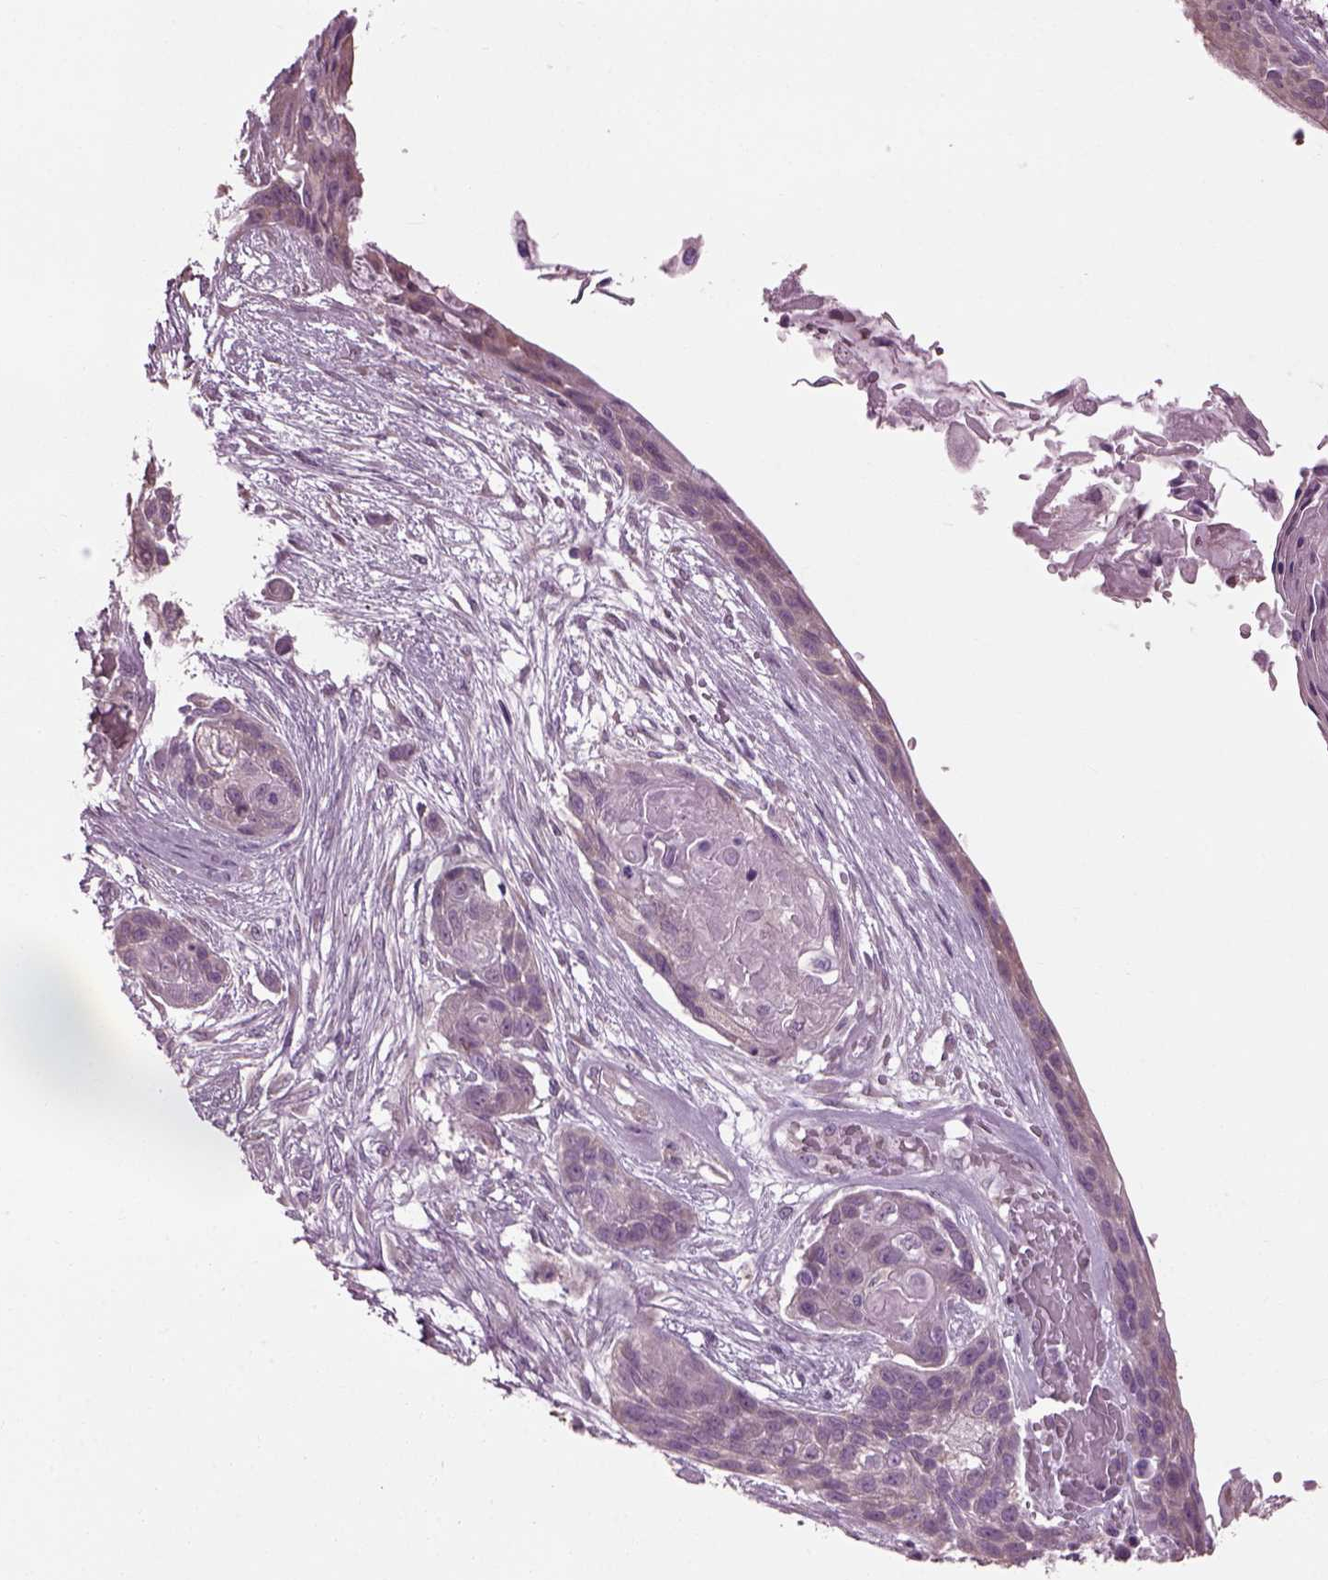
{"staining": {"intensity": "negative", "quantity": "none", "location": "none"}, "tissue": "lung cancer", "cell_type": "Tumor cells", "image_type": "cancer", "snomed": [{"axis": "morphology", "description": "Squamous cell carcinoma, NOS"}, {"axis": "topography", "description": "Lung"}], "caption": "DAB immunohistochemical staining of human lung squamous cell carcinoma exhibits no significant staining in tumor cells.", "gene": "CABP5", "patient": {"sex": "male", "age": 69}}